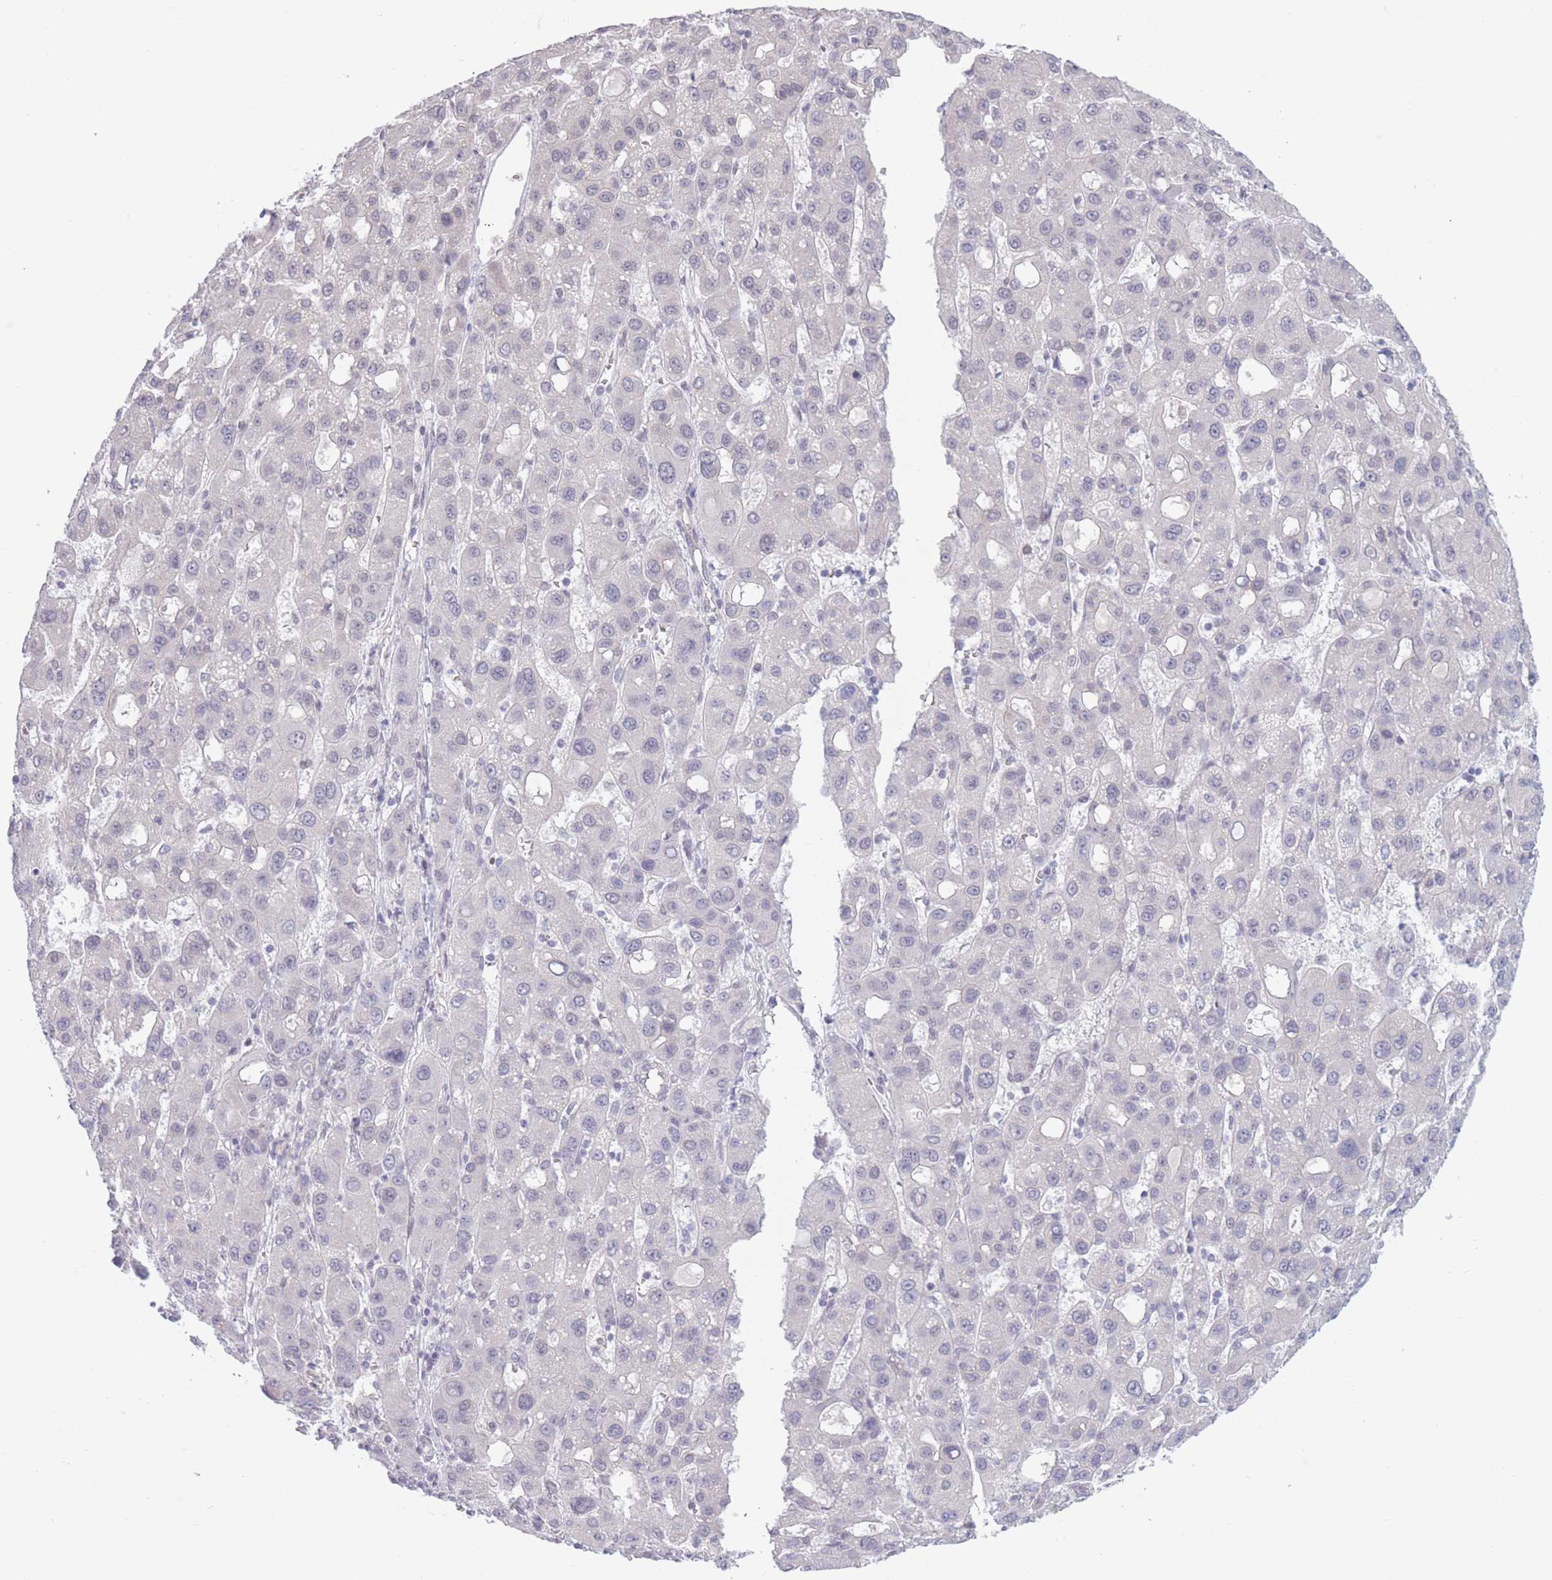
{"staining": {"intensity": "negative", "quantity": "none", "location": "none"}, "tissue": "liver cancer", "cell_type": "Tumor cells", "image_type": "cancer", "snomed": [{"axis": "morphology", "description": "Carcinoma, Hepatocellular, NOS"}, {"axis": "topography", "description": "Liver"}], "caption": "Immunohistochemistry (IHC) histopathology image of neoplastic tissue: liver cancer stained with DAB (3,3'-diaminobenzidine) demonstrates no significant protein positivity in tumor cells.", "gene": "PODXL", "patient": {"sex": "male", "age": 55}}